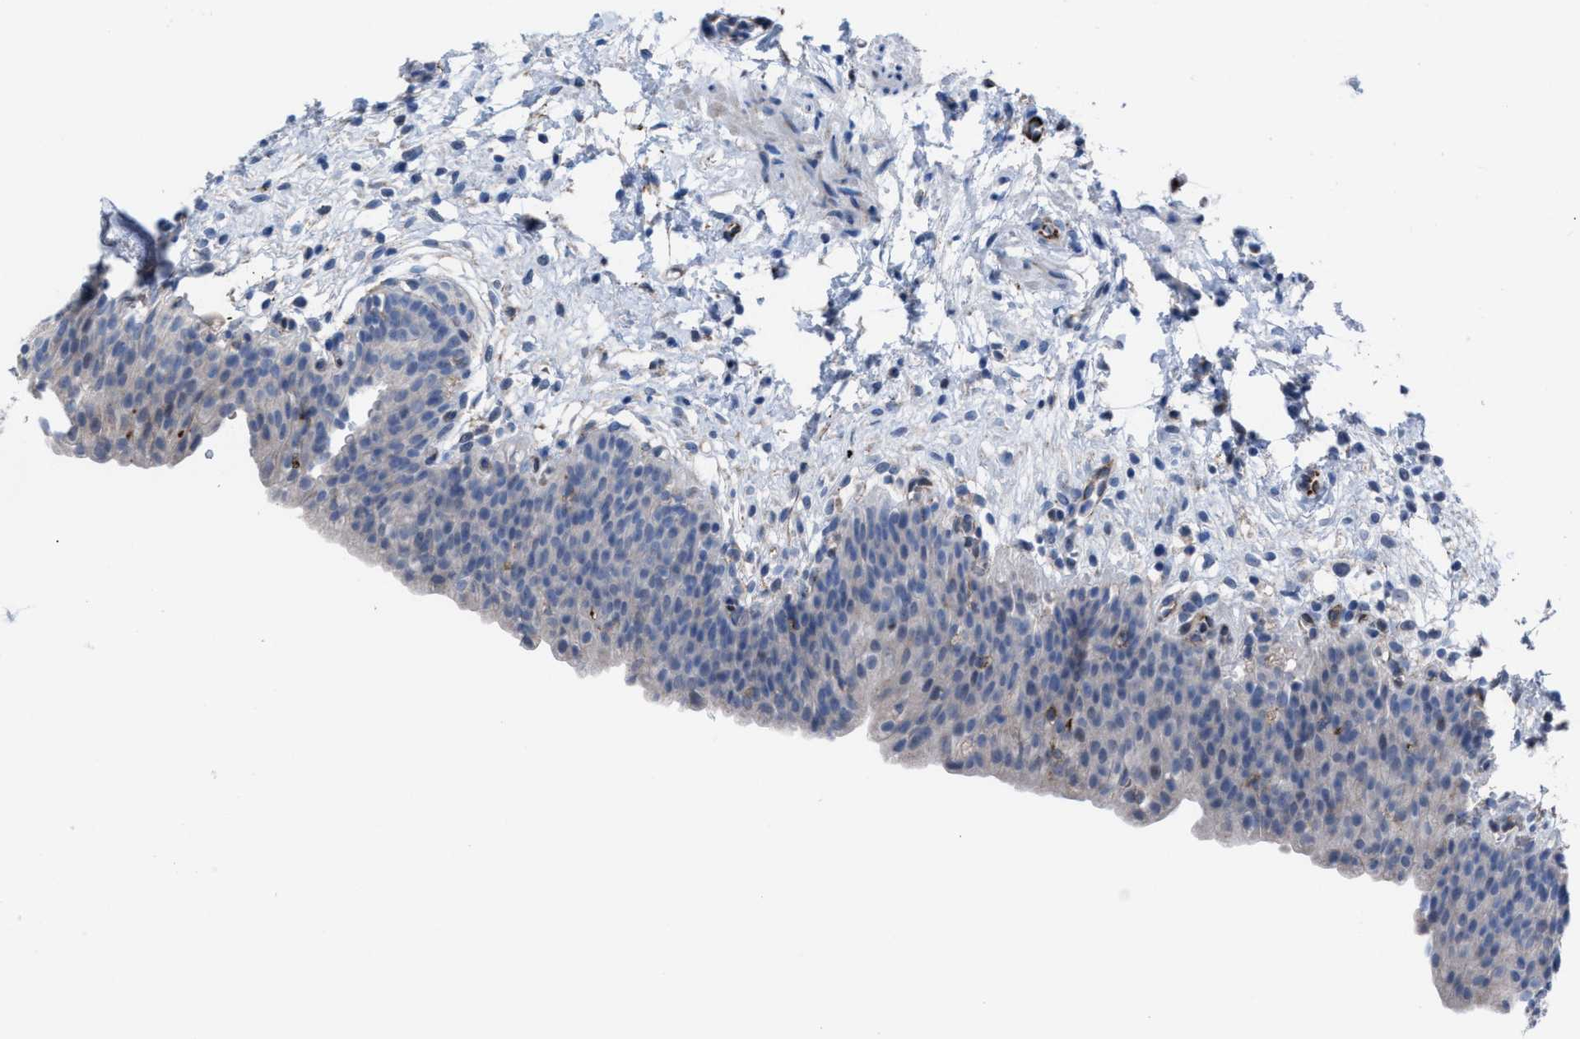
{"staining": {"intensity": "negative", "quantity": "none", "location": "none"}, "tissue": "urinary bladder", "cell_type": "Urothelial cells", "image_type": "normal", "snomed": [{"axis": "morphology", "description": "Normal tissue, NOS"}, {"axis": "topography", "description": "Urinary bladder"}], "caption": "Protein analysis of benign urinary bladder exhibits no significant positivity in urothelial cells.", "gene": "SLC47A1", "patient": {"sex": "male", "age": 37}}